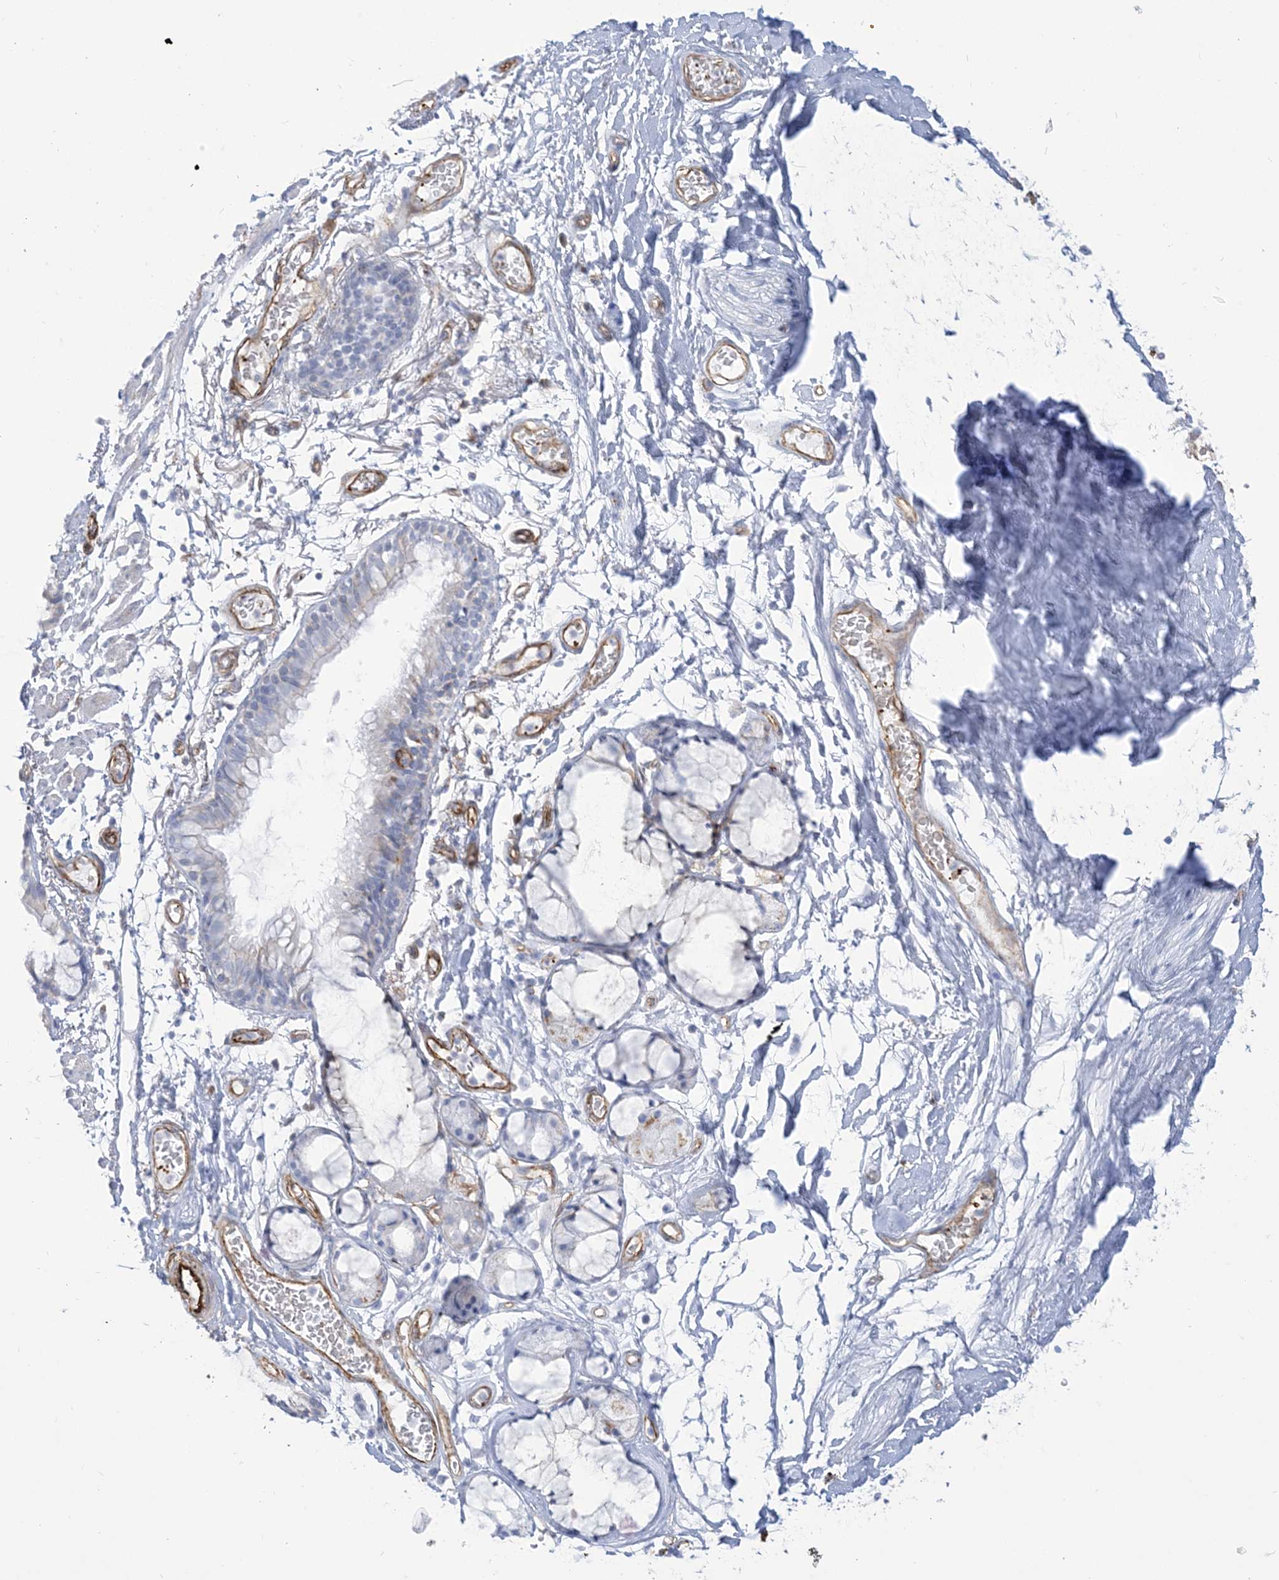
{"staining": {"intensity": "negative", "quantity": "none", "location": "none"}, "tissue": "bronchus", "cell_type": "Respiratory epithelial cells", "image_type": "normal", "snomed": [{"axis": "morphology", "description": "Normal tissue, NOS"}, {"axis": "topography", "description": "Cartilage tissue"}, {"axis": "topography", "description": "Bronchus"}], "caption": "Immunohistochemistry of unremarkable bronchus demonstrates no staining in respiratory epithelial cells. (DAB (3,3'-diaminobenzidine) IHC, high magnification).", "gene": "B3GNT7", "patient": {"sex": "female", "age": 73}}